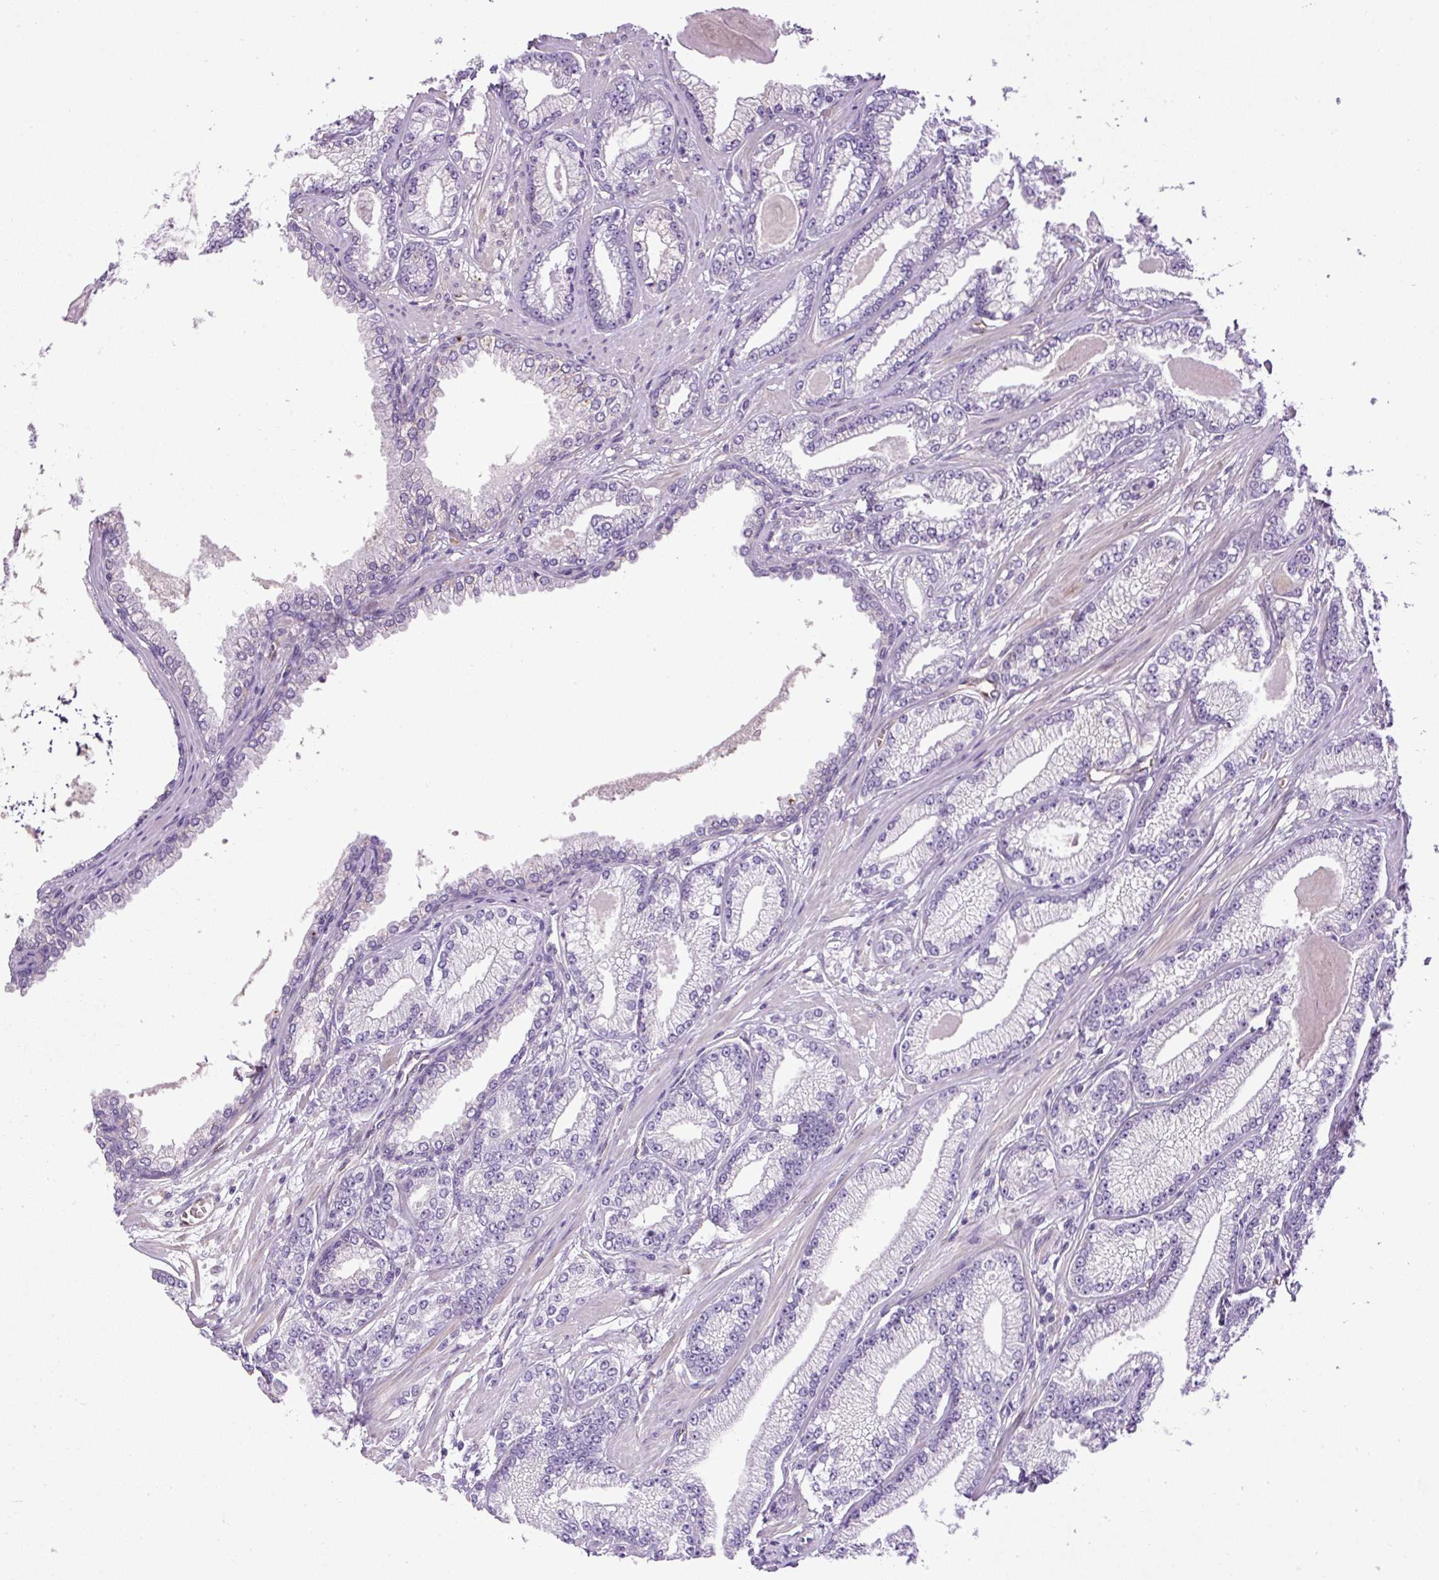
{"staining": {"intensity": "negative", "quantity": "none", "location": "none"}, "tissue": "prostate cancer", "cell_type": "Tumor cells", "image_type": "cancer", "snomed": [{"axis": "morphology", "description": "Adenocarcinoma, Low grade"}, {"axis": "topography", "description": "Prostate"}], "caption": "A high-resolution image shows immunohistochemistry (IHC) staining of low-grade adenocarcinoma (prostate), which exhibits no significant positivity in tumor cells.", "gene": "LEFTY2", "patient": {"sex": "male", "age": 64}}